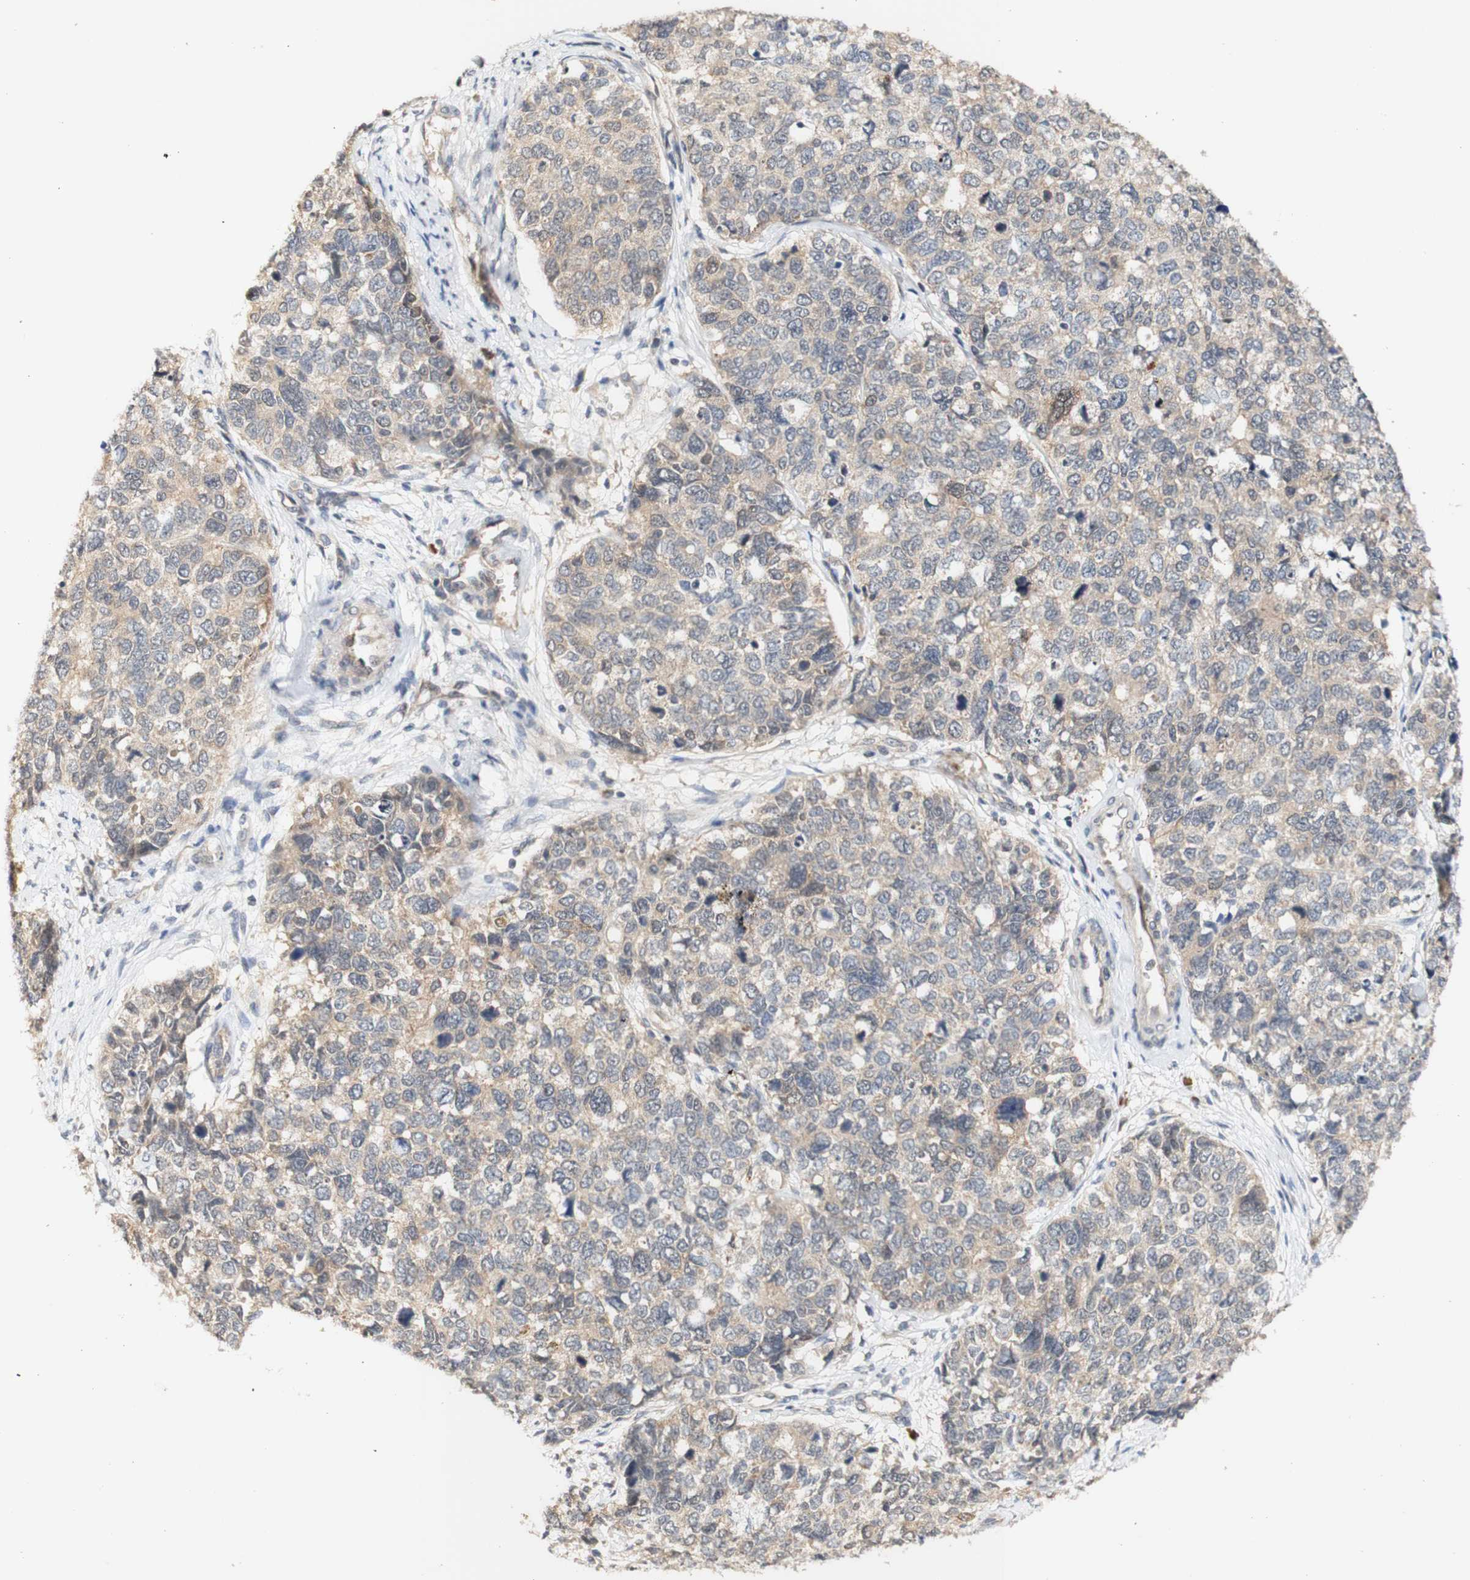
{"staining": {"intensity": "weak", "quantity": ">75%", "location": "cytoplasmic/membranous"}, "tissue": "cervical cancer", "cell_type": "Tumor cells", "image_type": "cancer", "snomed": [{"axis": "morphology", "description": "Squamous cell carcinoma, NOS"}, {"axis": "topography", "description": "Cervix"}], "caption": "Human squamous cell carcinoma (cervical) stained for a protein (brown) displays weak cytoplasmic/membranous positive expression in approximately >75% of tumor cells.", "gene": "PIN1", "patient": {"sex": "female", "age": 63}}